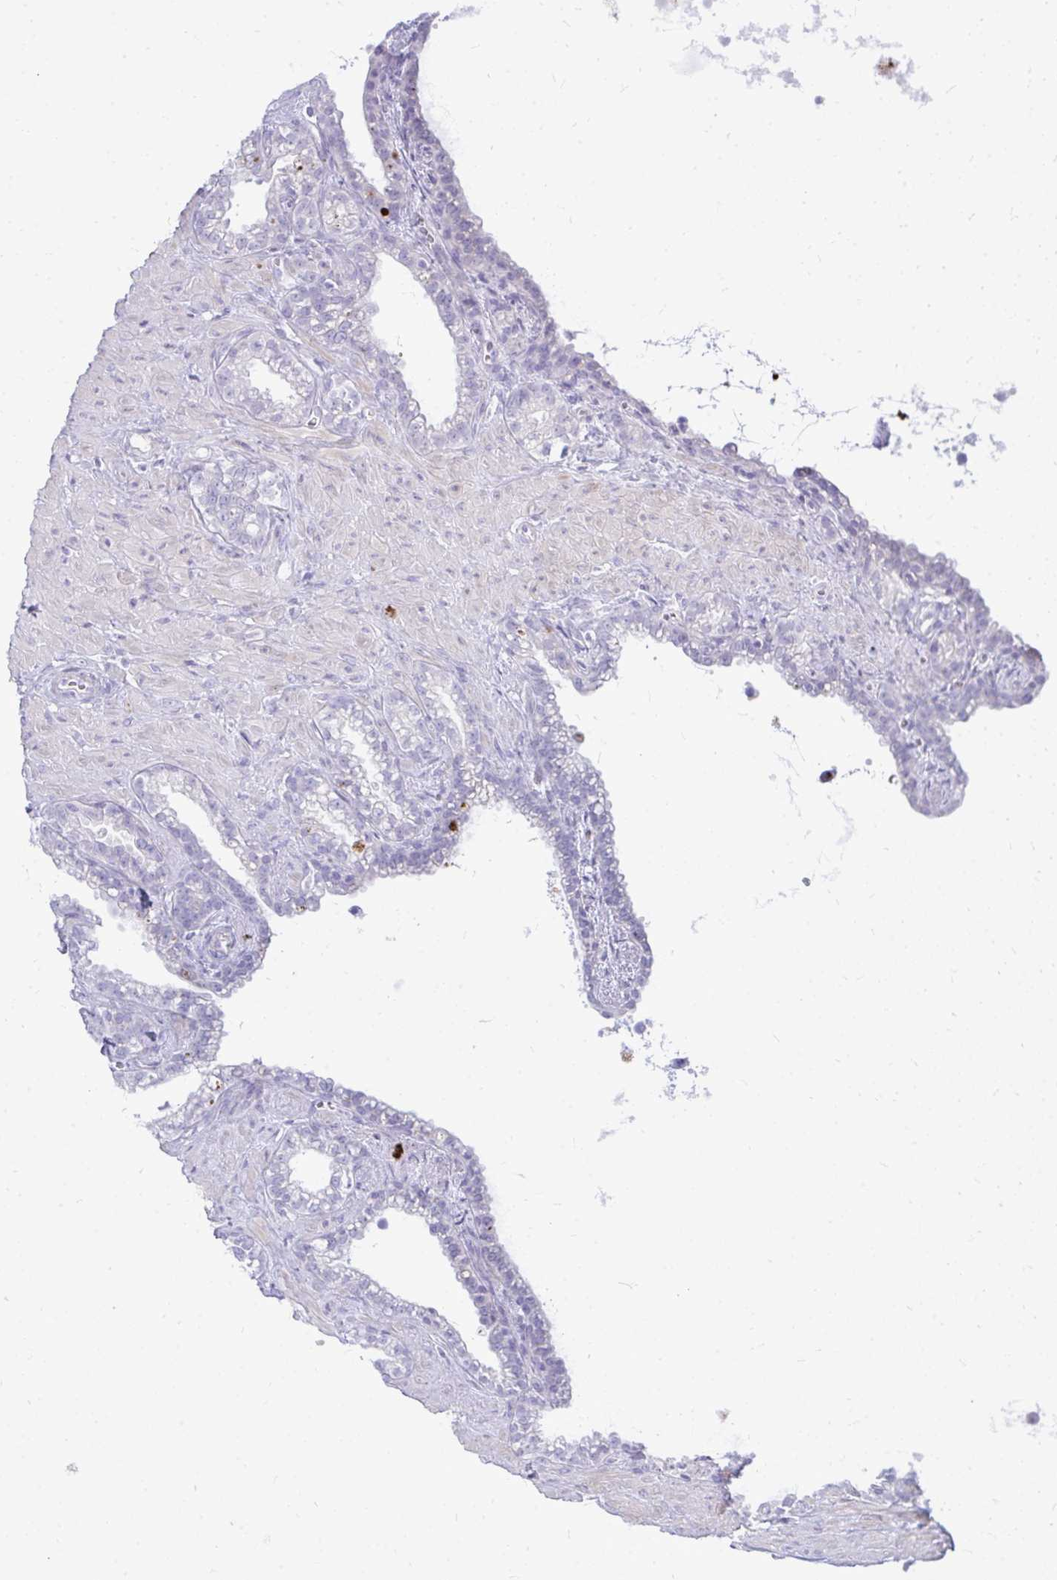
{"staining": {"intensity": "negative", "quantity": "none", "location": "none"}, "tissue": "seminal vesicle", "cell_type": "Glandular cells", "image_type": "normal", "snomed": [{"axis": "morphology", "description": "Normal tissue, NOS"}, {"axis": "topography", "description": "Seminal veicle"}], "caption": "An immunohistochemistry micrograph of unremarkable seminal vesicle is shown. There is no staining in glandular cells of seminal vesicle. Brightfield microscopy of immunohistochemistry stained with DAB (3,3'-diaminobenzidine) (brown) and hematoxylin (blue), captured at high magnification.", "gene": "TSPEAR", "patient": {"sex": "male", "age": 76}}